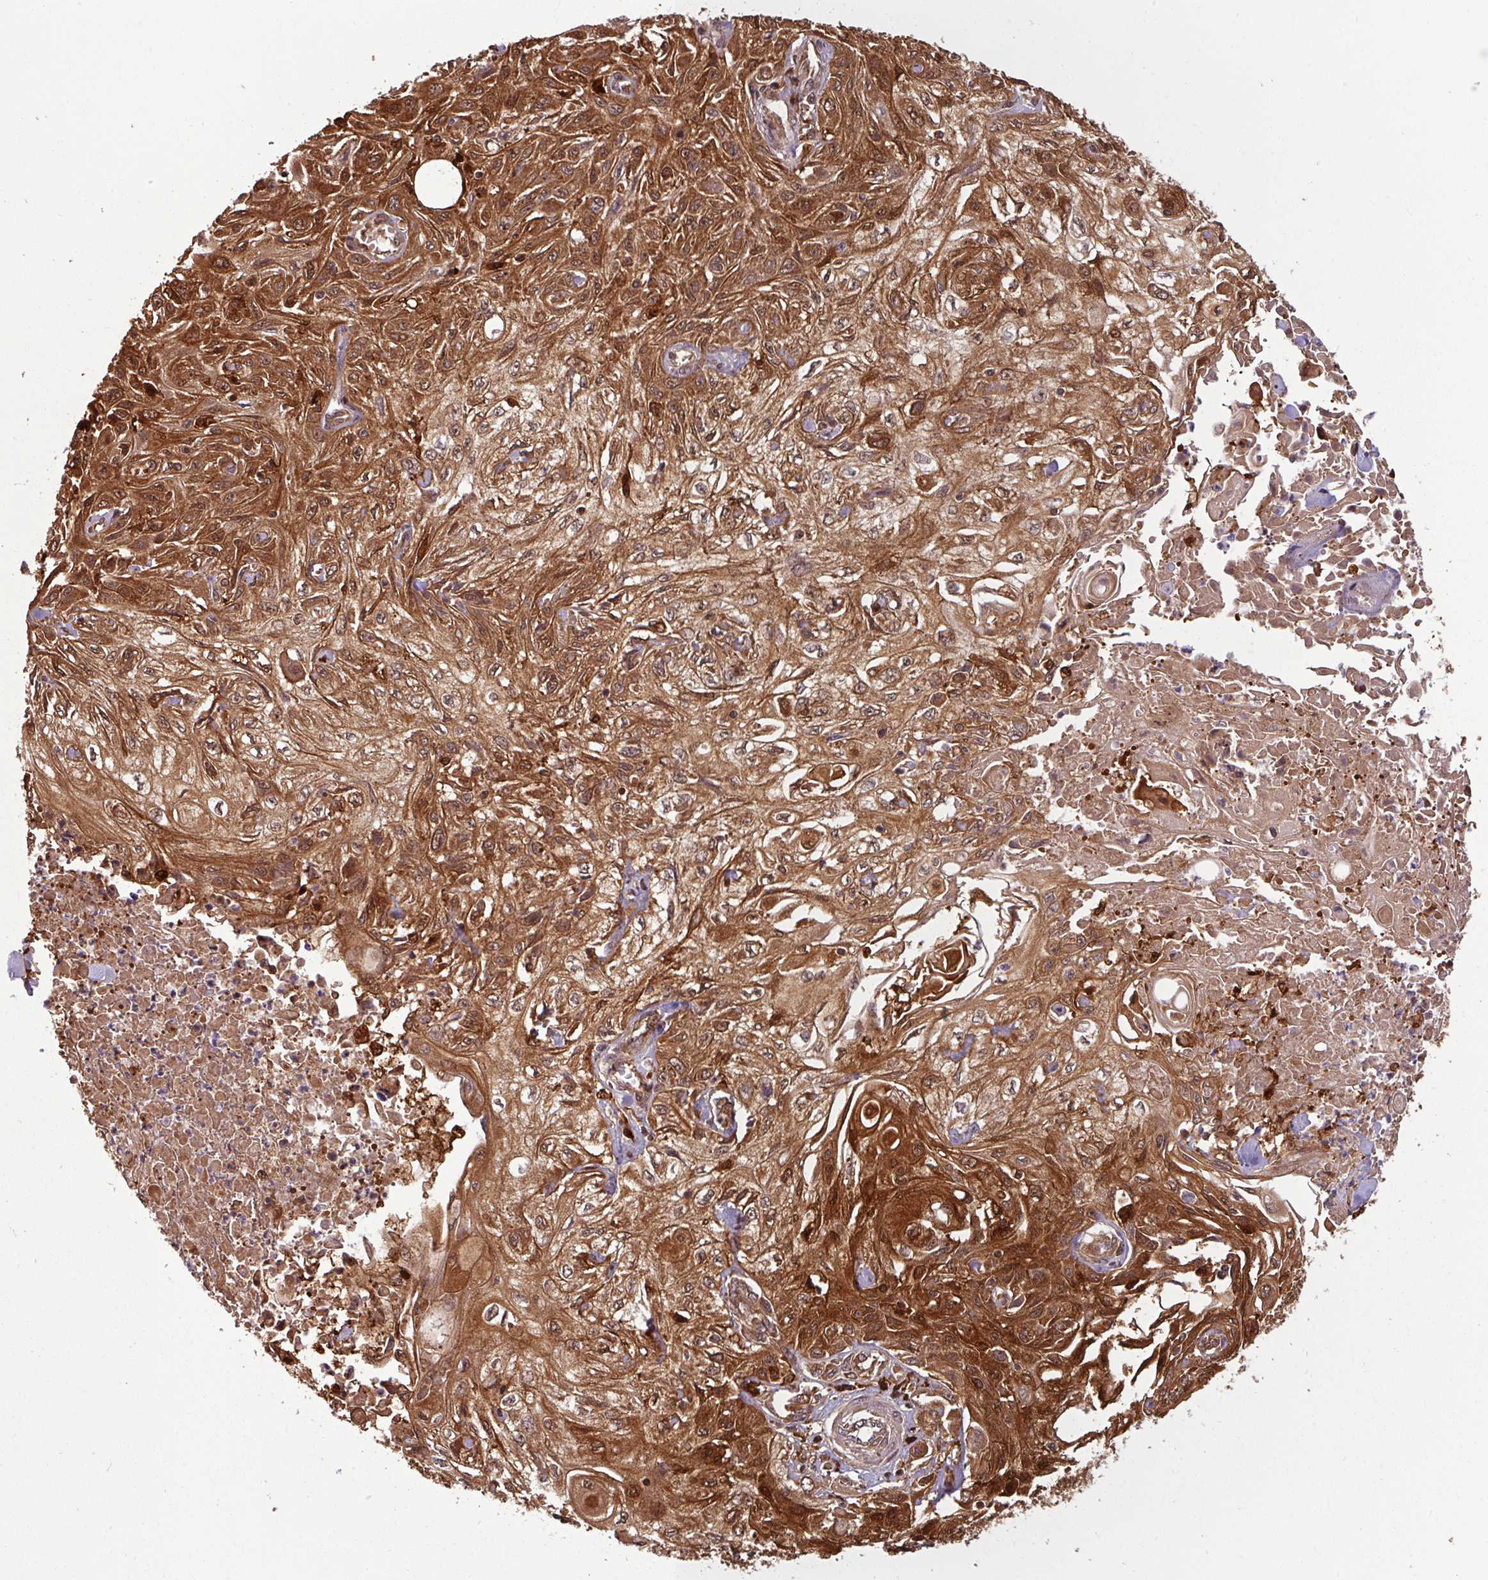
{"staining": {"intensity": "strong", "quantity": ">75%", "location": "cytoplasmic/membranous,nuclear"}, "tissue": "skin cancer", "cell_type": "Tumor cells", "image_type": "cancer", "snomed": [{"axis": "morphology", "description": "Squamous cell carcinoma, NOS"}, {"axis": "morphology", "description": "Squamous cell carcinoma, metastatic, NOS"}, {"axis": "topography", "description": "Skin"}, {"axis": "topography", "description": "Lymph node"}], "caption": "About >75% of tumor cells in human skin cancer show strong cytoplasmic/membranous and nuclear protein expression as visualized by brown immunohistochemical staining.", "gene": "KCTD11", "patient": {"sex": "male", "age": 75}}